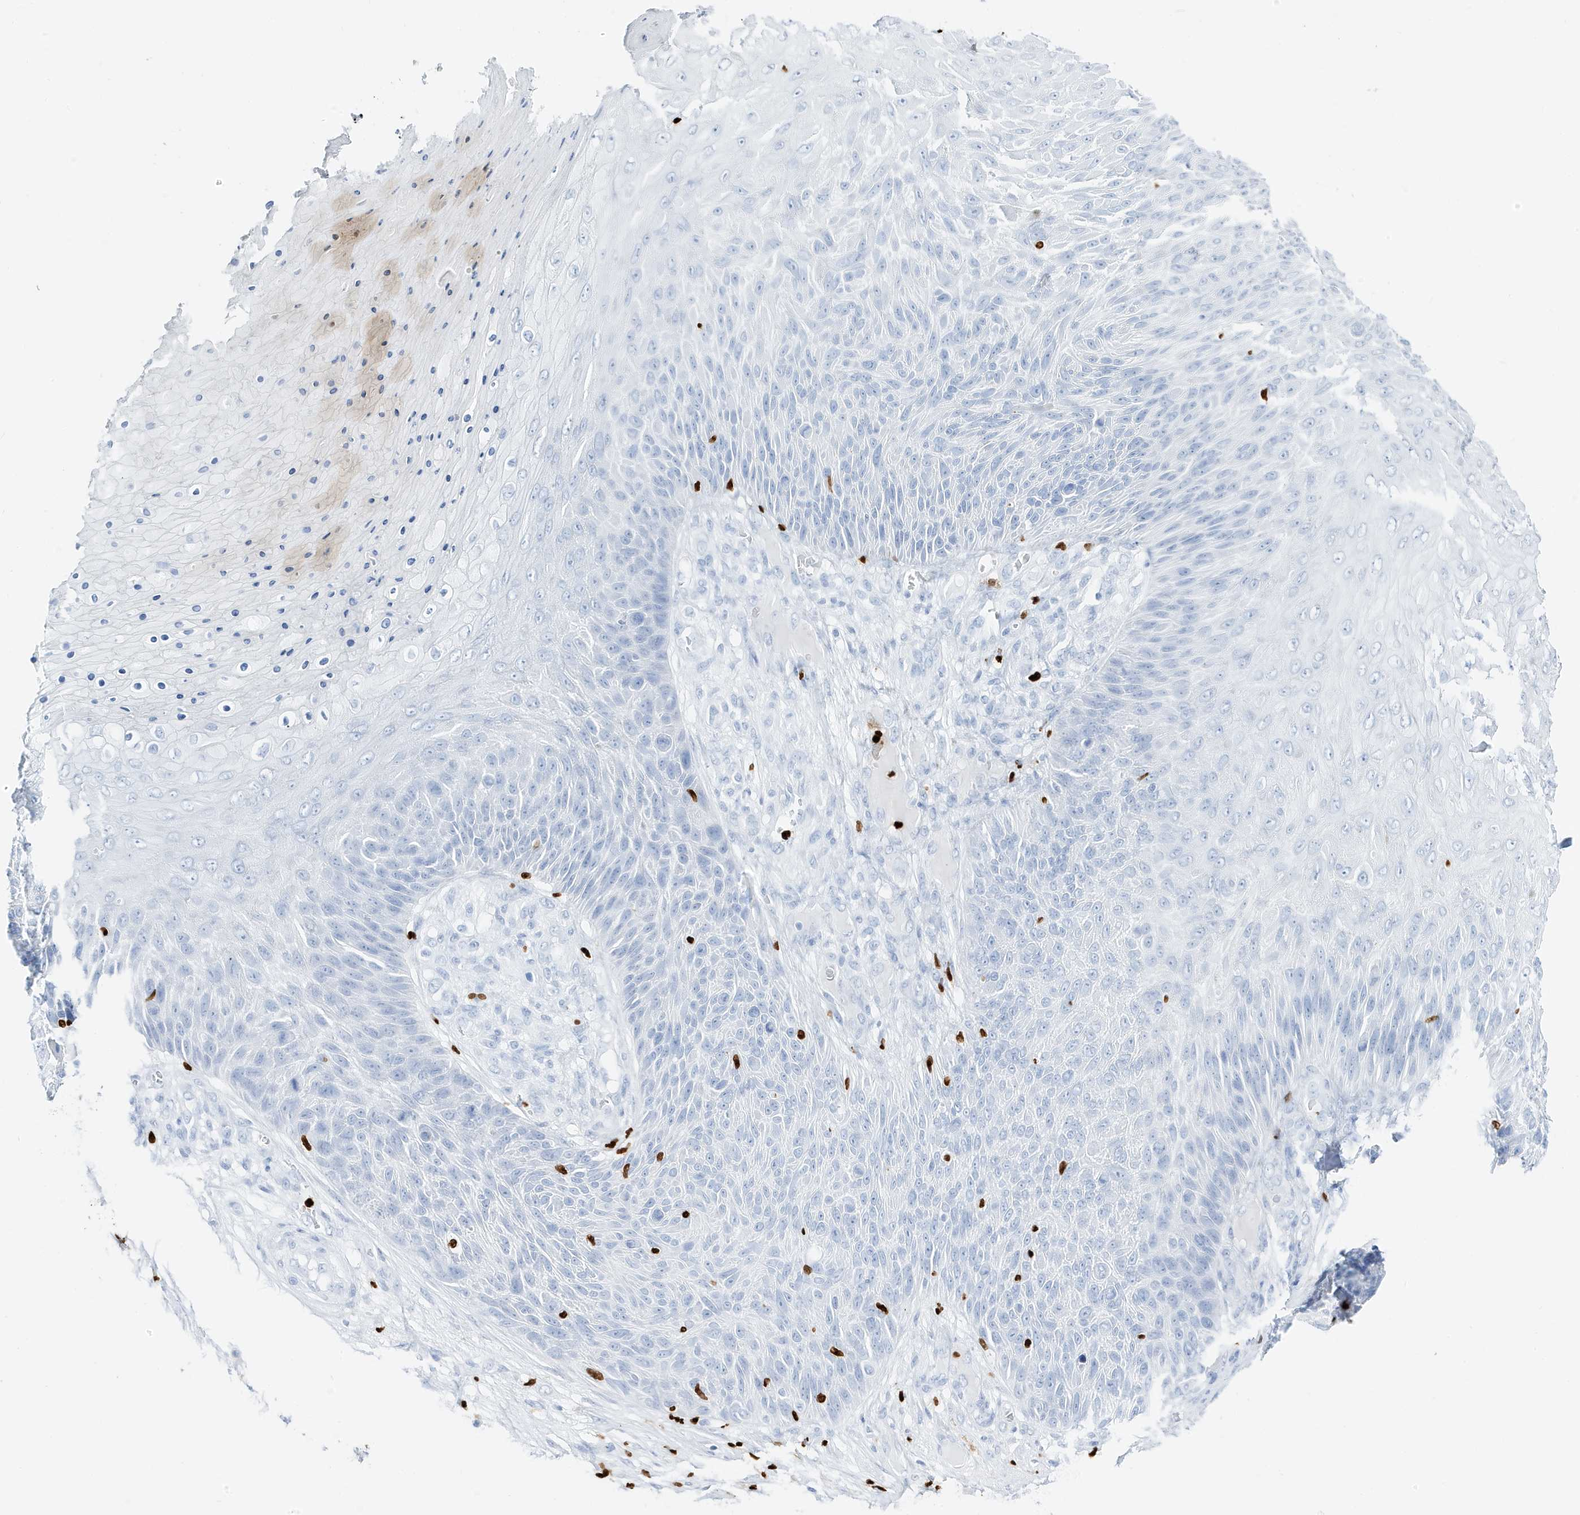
{"staining": {"intensity": "negative", "quantity": "none", "location": "none"}, "tissue": "skin cancer", "cell_type": "Tumor cells", "image_type": "cancer", "snomed": [{"axis": "morphology", "description": "Squamous cell carcinoma, NOS"}, {"axis": "topography", "description": "Skin"}], "caption": "There is no significant staining in tumor cells of squamous cell carcinoma (skin).", "gene": "MNDA", "patient": {"sex": "female", "age": 88}}